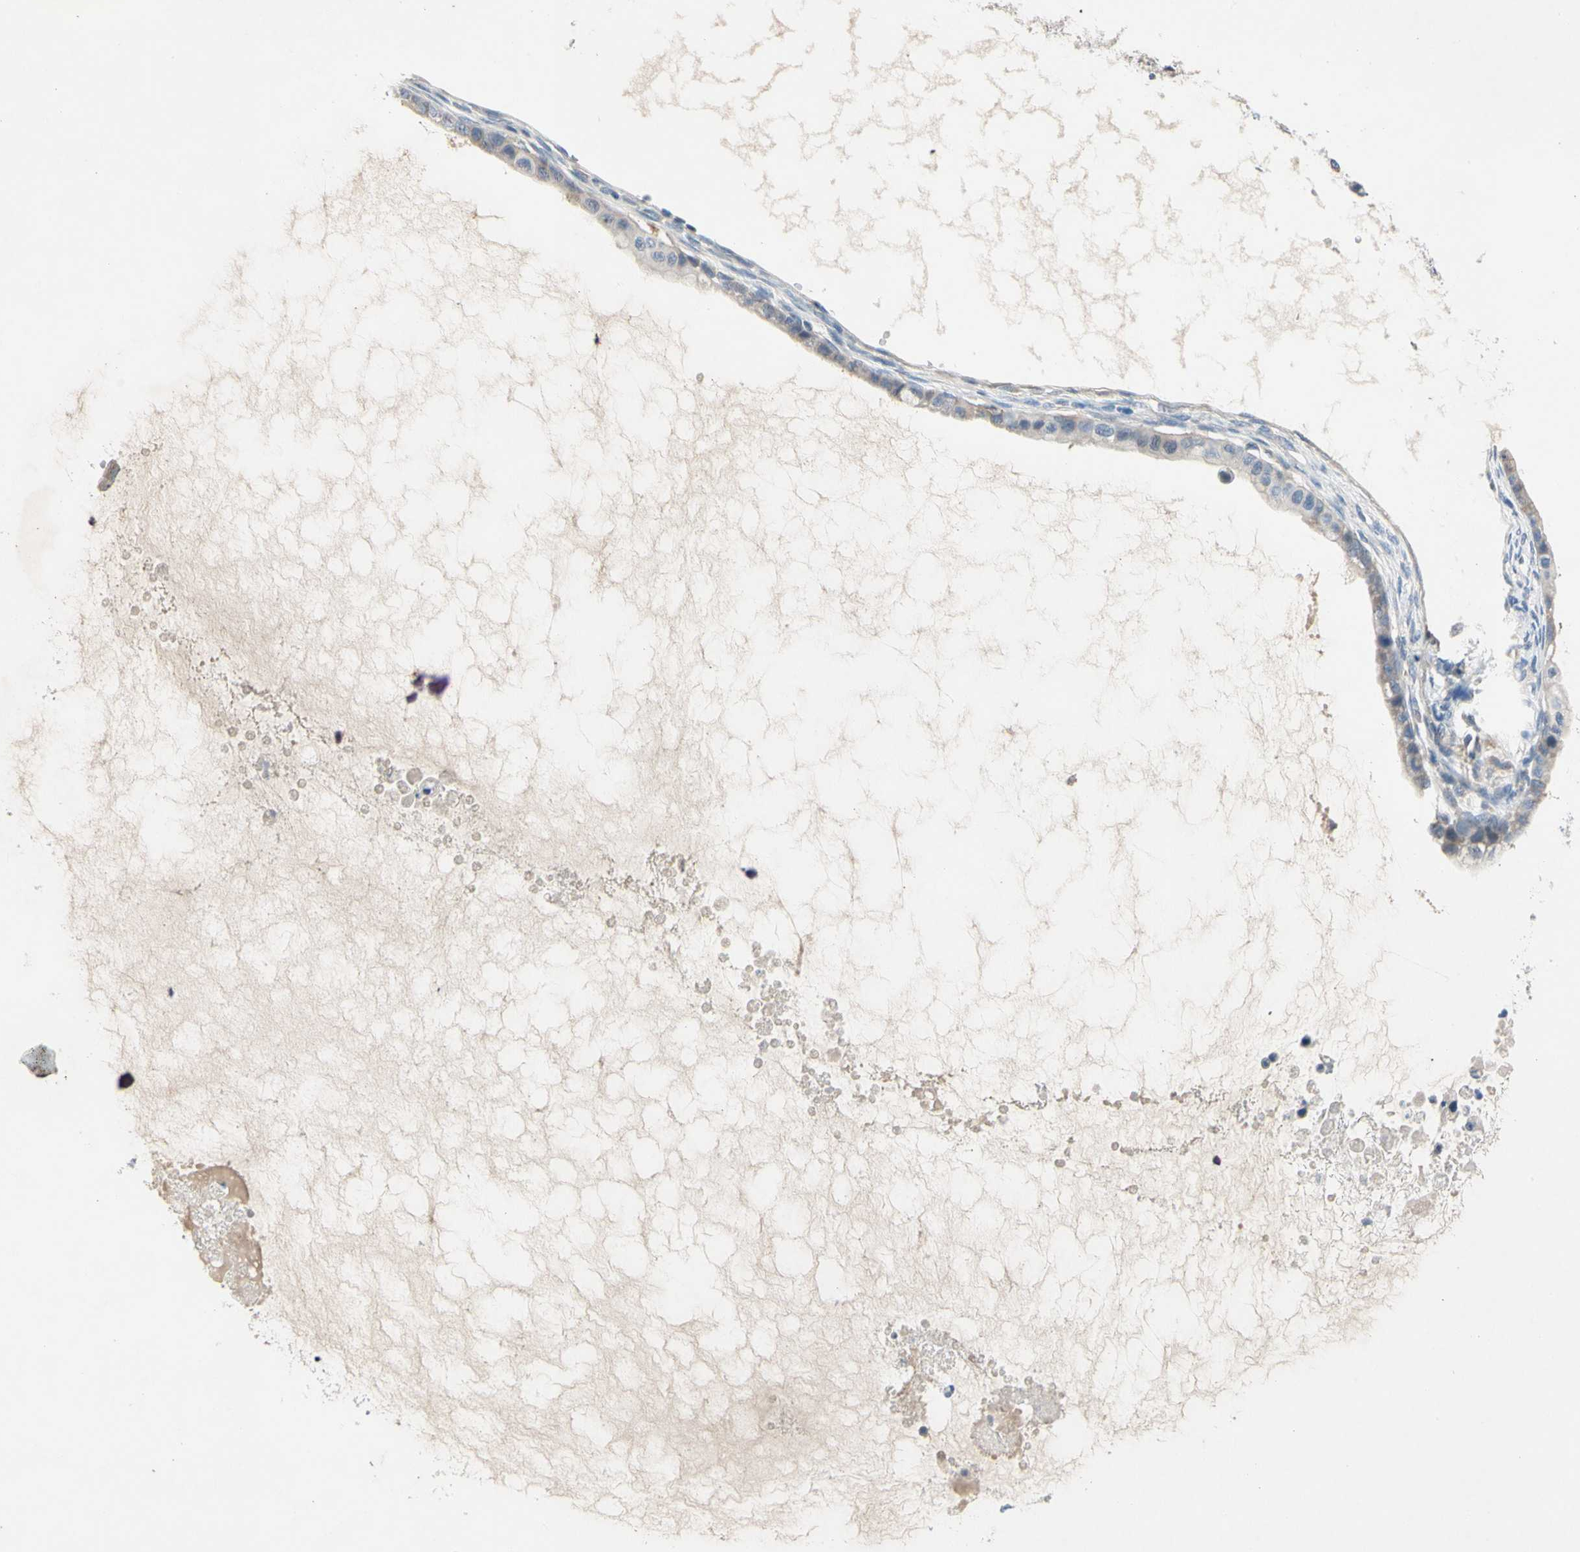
{"staining": {"intensity": "strong", "quantity": "<25%", "location": "cytoplasmic/membranous"}, "tissue": "ovarian cancer", "cell_type": "Tumor cells", "image_type": "cancer", "snomed": [{"axis": "morphology", "description": "Cystadenocarcinoma, mucinous, NOS"}, {"axis": "topography", "description": "Ovary"}], "caption": "This image exhibits IHC staining of mucinous cystadenocarcinoma (ovarian), with medium strong cytoplasmic/membranous positivity in about <25% of tumor cells.", "gene": "GAS6", "patient": {"sex": "female", "age": 80}}